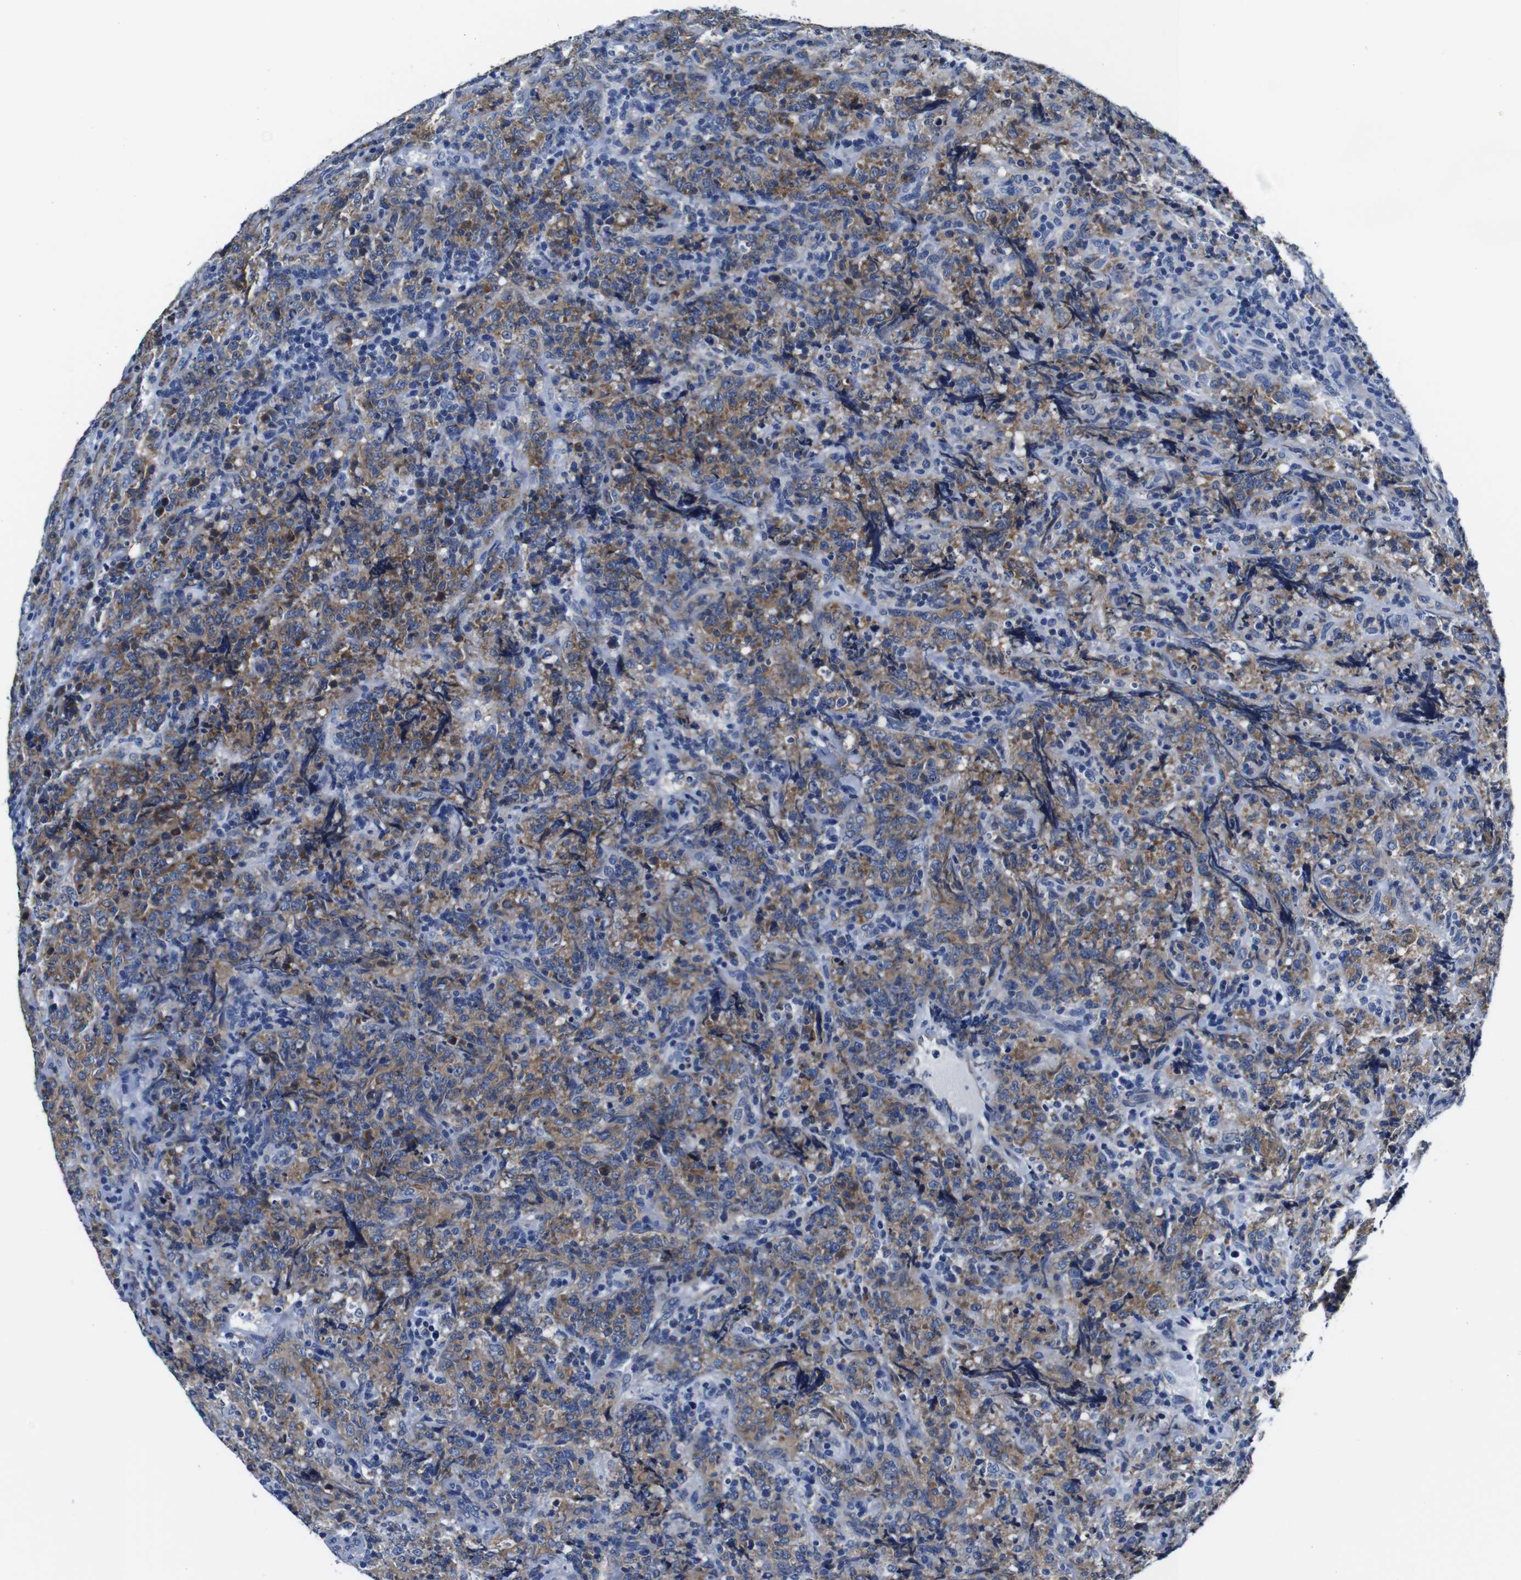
{"staining": {"intensity": "moderate", "quantity": ">75%", "location": "cytoplasmic/membranous"}, "tissue": "lymphoma", "cell_type": "Tumor cells", "image_type": "cancer", "snomed": [{"axis": "morphology", "description": "Malignant lymphoma, non-Hodgkin's type, High grade"}, {"axis": "topography", "description": "Tonsil"}], "caption": "A high-resolution histopathology image shows immunohistochemistry (IHC) staining of lymphoma, which demonstrates moderate cytoplasmic/membranous staining in about >75% of tumor cells.", "gene": "SNX19", "patient": {"sex": "female", "age": 36}}